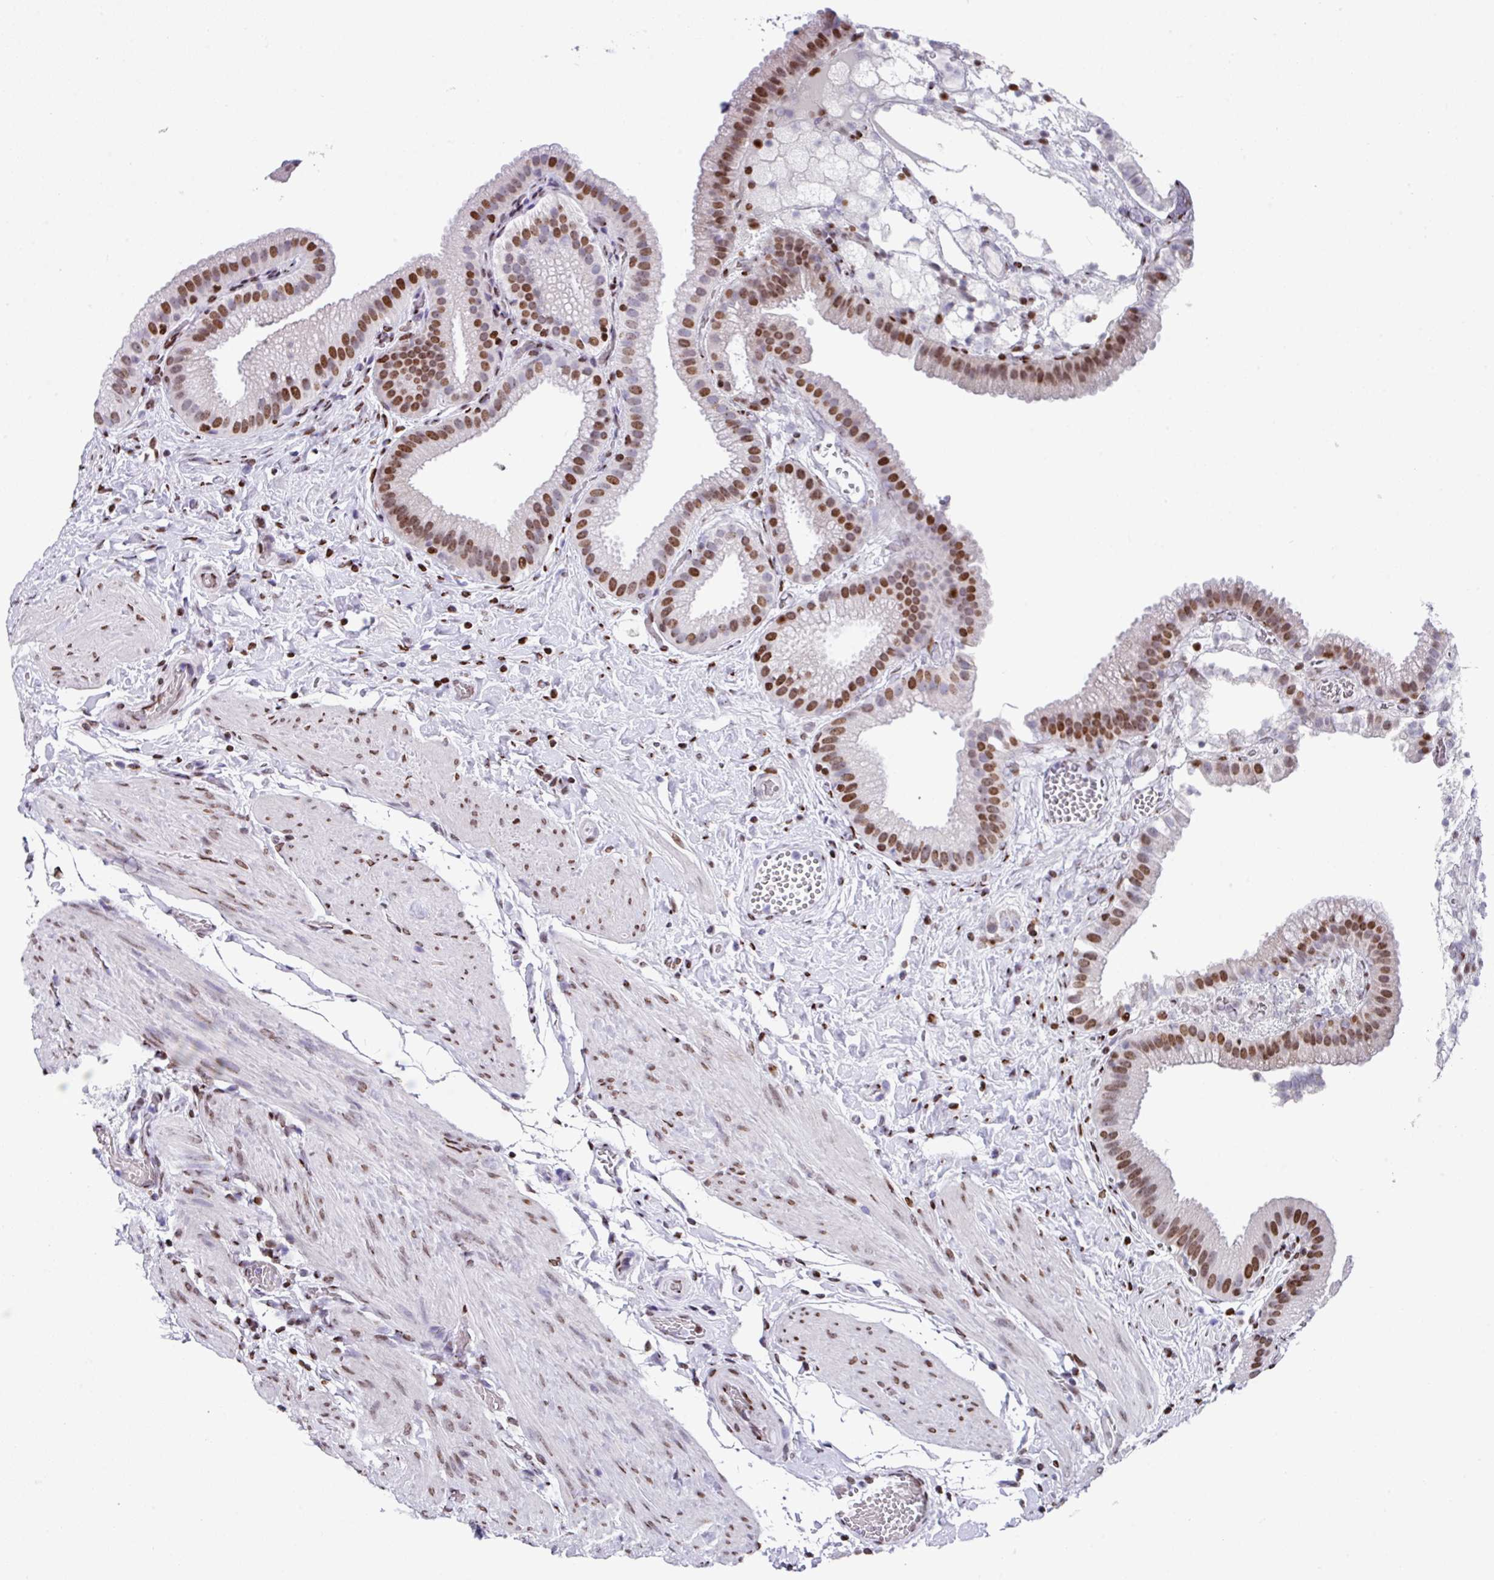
{"staining": {"intensity": "moderate", "quantity": "25%-75%", "location": "nuclear"}, "tissue": "gallbladder", "cell_type": "Glandular cells", "image_type": "normal", "snomed": [{"axis": "morphology", "description": "Normal tissue, NOS"}, {"axis": "topography", "description": "Gallbladder"}], "caption": "Protein analysis of unremarkable gallbladder demonstrates moderate nuclear staining in approximately 25%-75% of glandular cells.", "gene": "TCF3", "patient": {"sex": "female", "age": 63}}